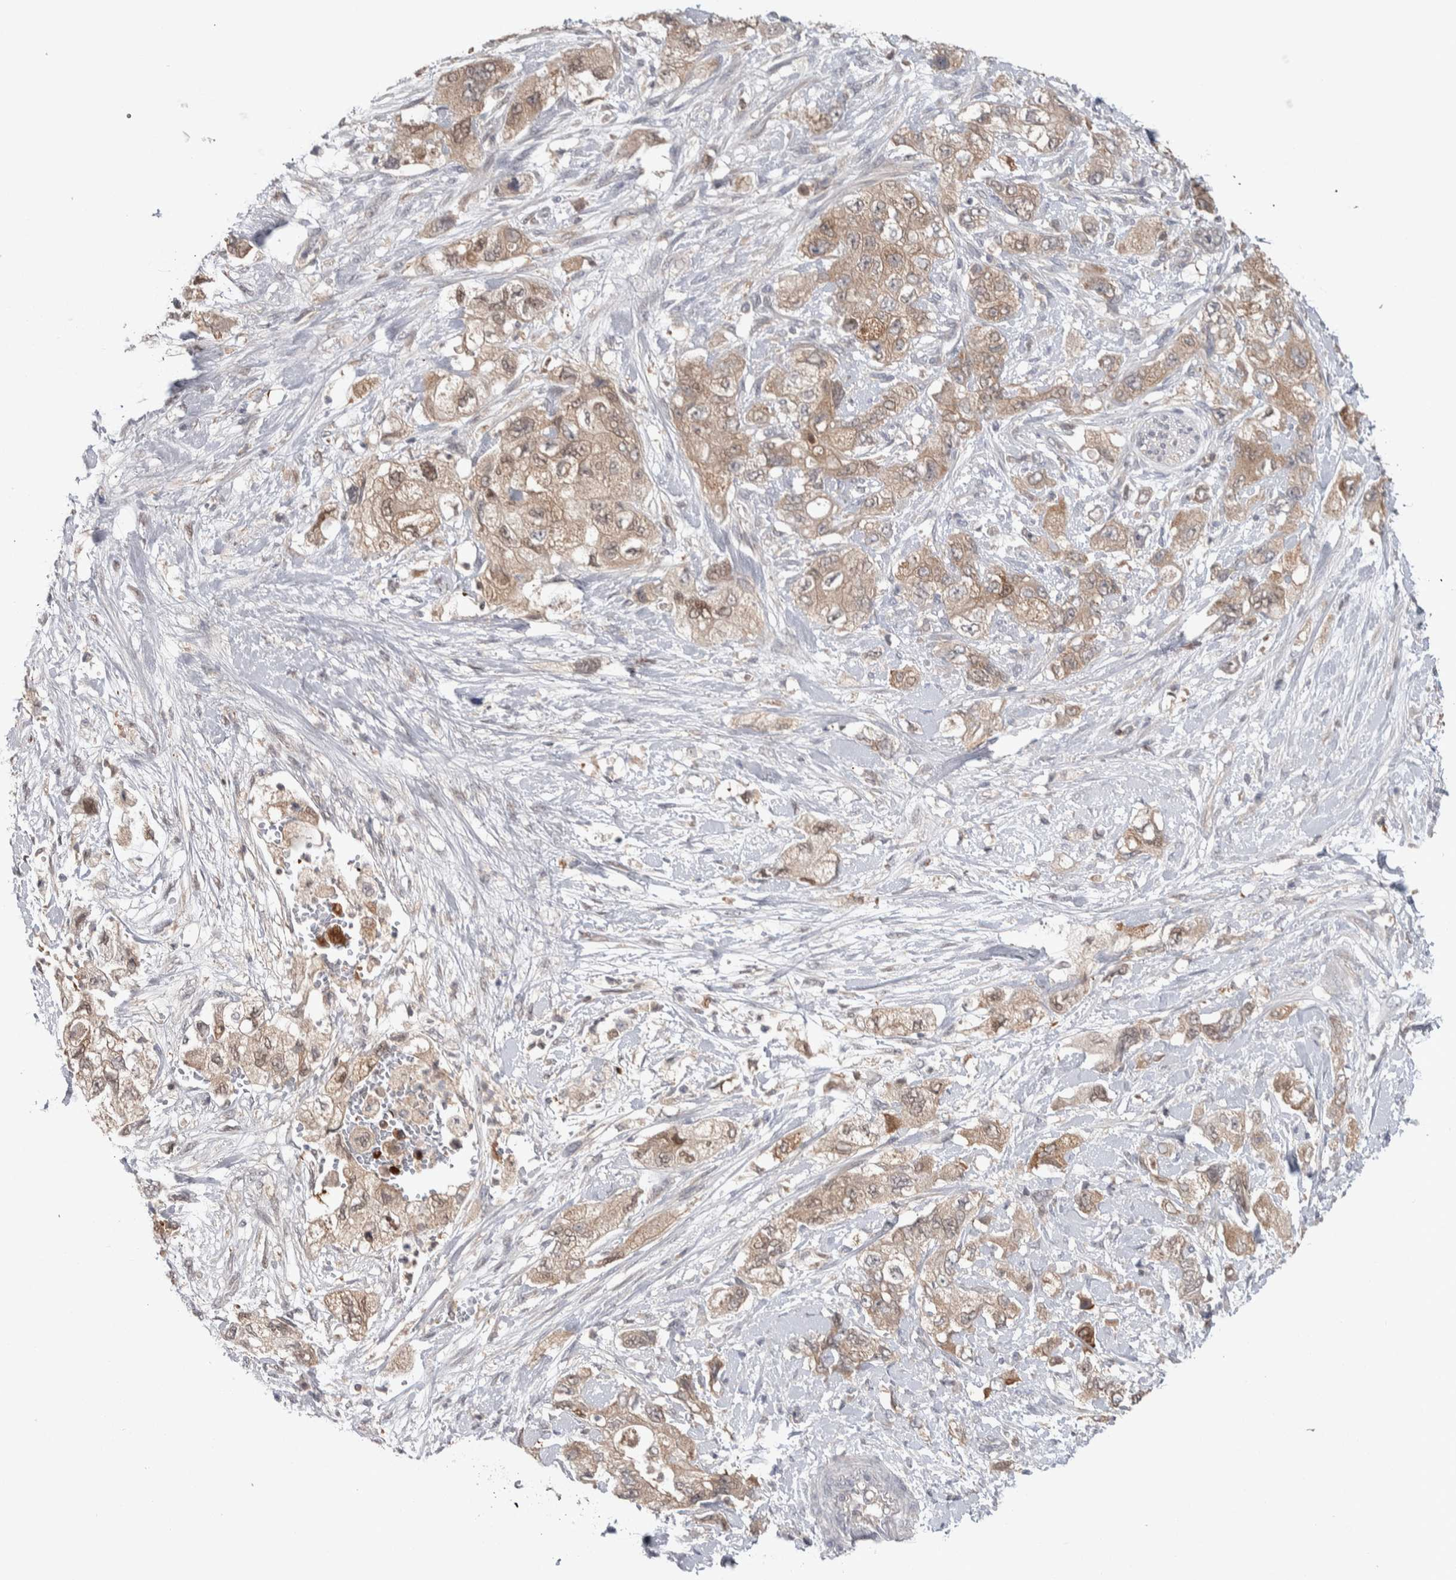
{"staining": {"intensity": "moderate", "quantity": ">75%", "location": "cytoplasmic/membranous,nuclear"}, "tissue": "pancreatic cancer", "cell_type": "Tumor cells", "image_type": "cancer", "snomed": [{"axis": "morphology", "description": "Adenocarcinoma, NOS"}, {"axis": "topography", "description": "Pancreas"}], "caption": "An IHC image of tumor tissue is shown. Protein staining in brown highlights moderate cytoplasmic/membranous and nuclear positivity in pancreatic adenocarcinoma within tumor cells.", "gene": "HTATIP2", "patient": {"sex": "female", "age": 73}}